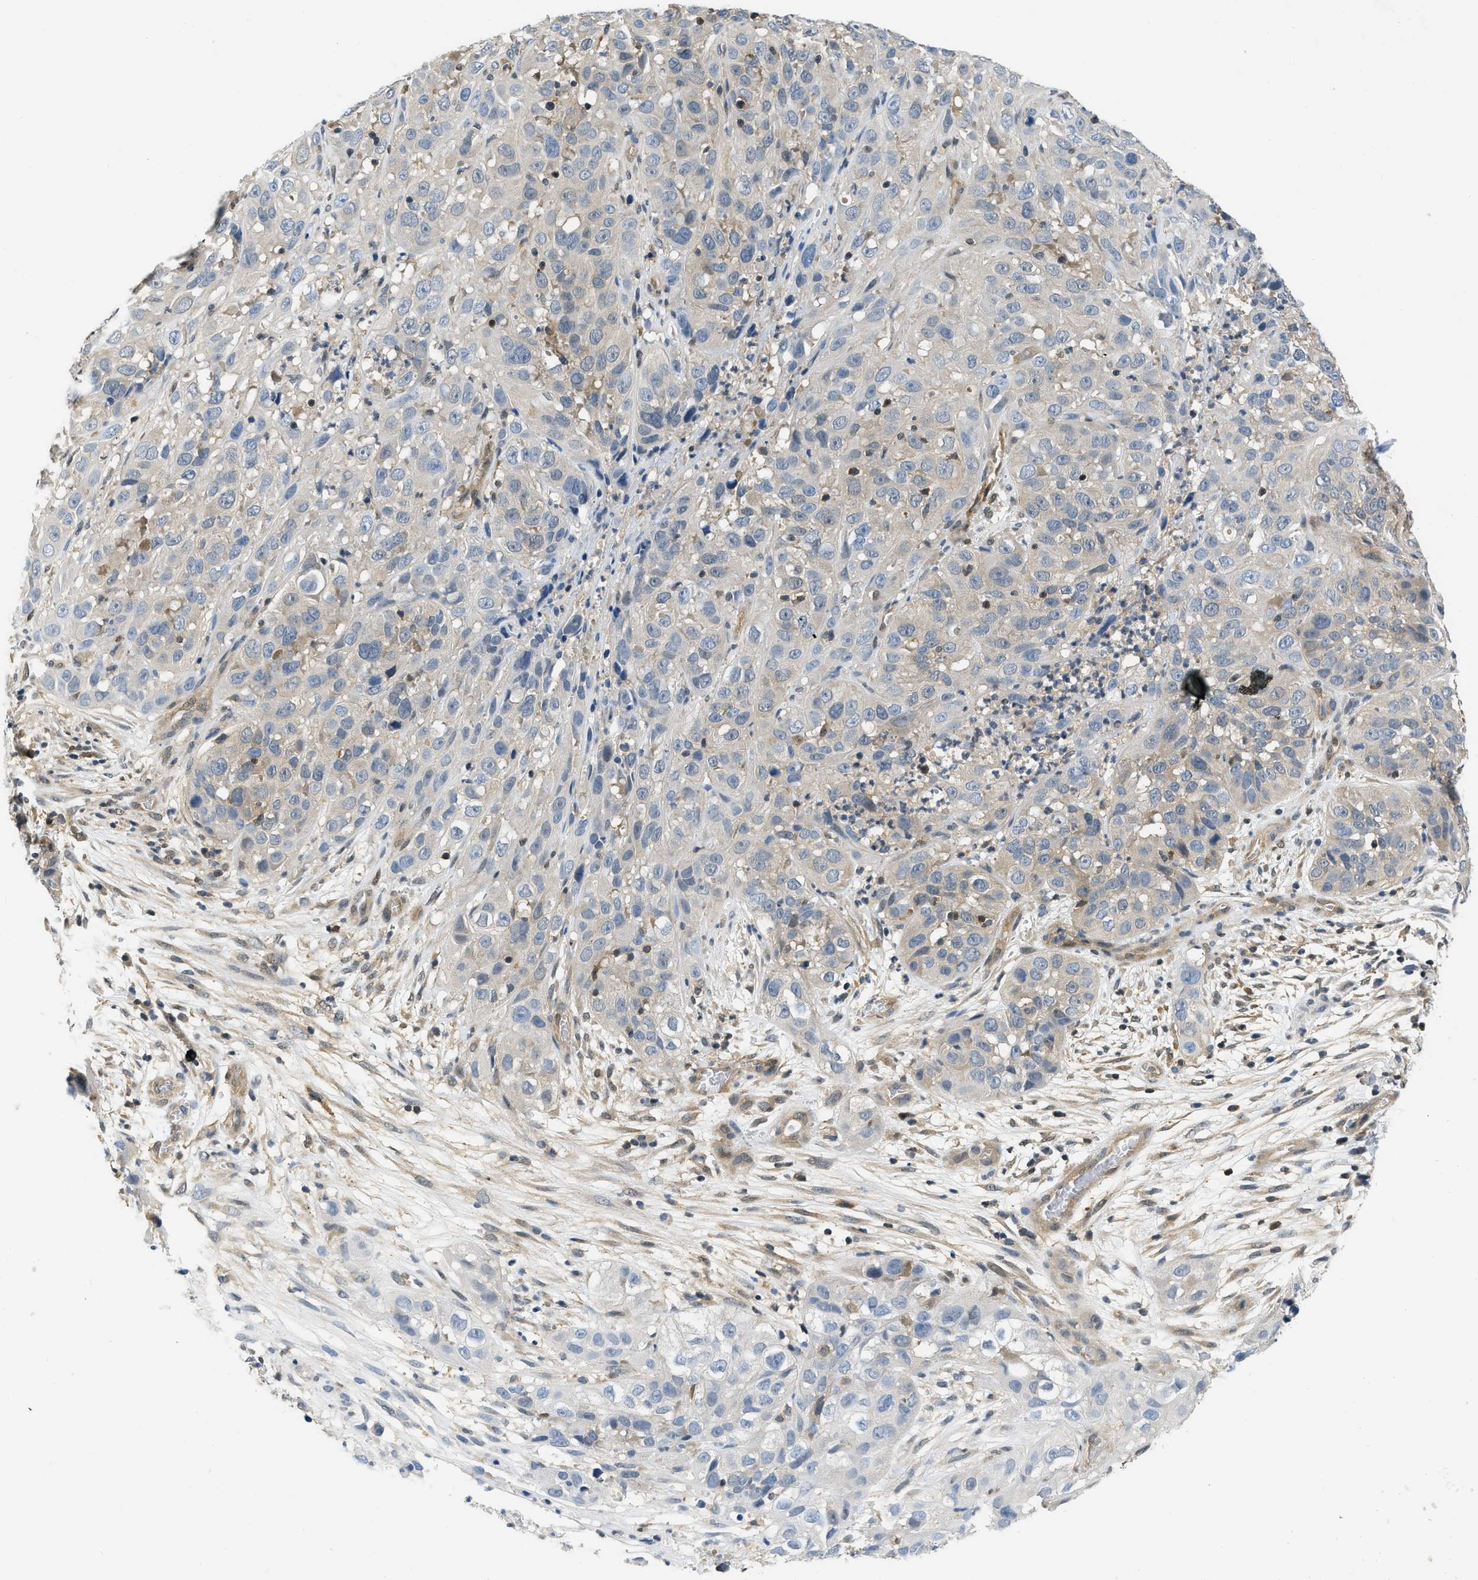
{"staining": {"intensity": "negative", "quantity": "none", "location": "none"}, "tissue": "cervical cancer", "cell_type": "Tumor cells", "image_type": "cancer", "snomed": [{"axis": "morphology", "description": "Squamous cell carcinoma, NOS"}, {"axis": "topography", "description": "Cervix"}], "caption": "Image shows no significant protein staining in tumor cells of cervical cancer. (Brightfield microscopy of DAB (3,3'-diaminobenzidine) immunohistochemistry at high magnification).", "gene": "EIF4EBP2", "patient": {"sex": "female", "age": 32}}